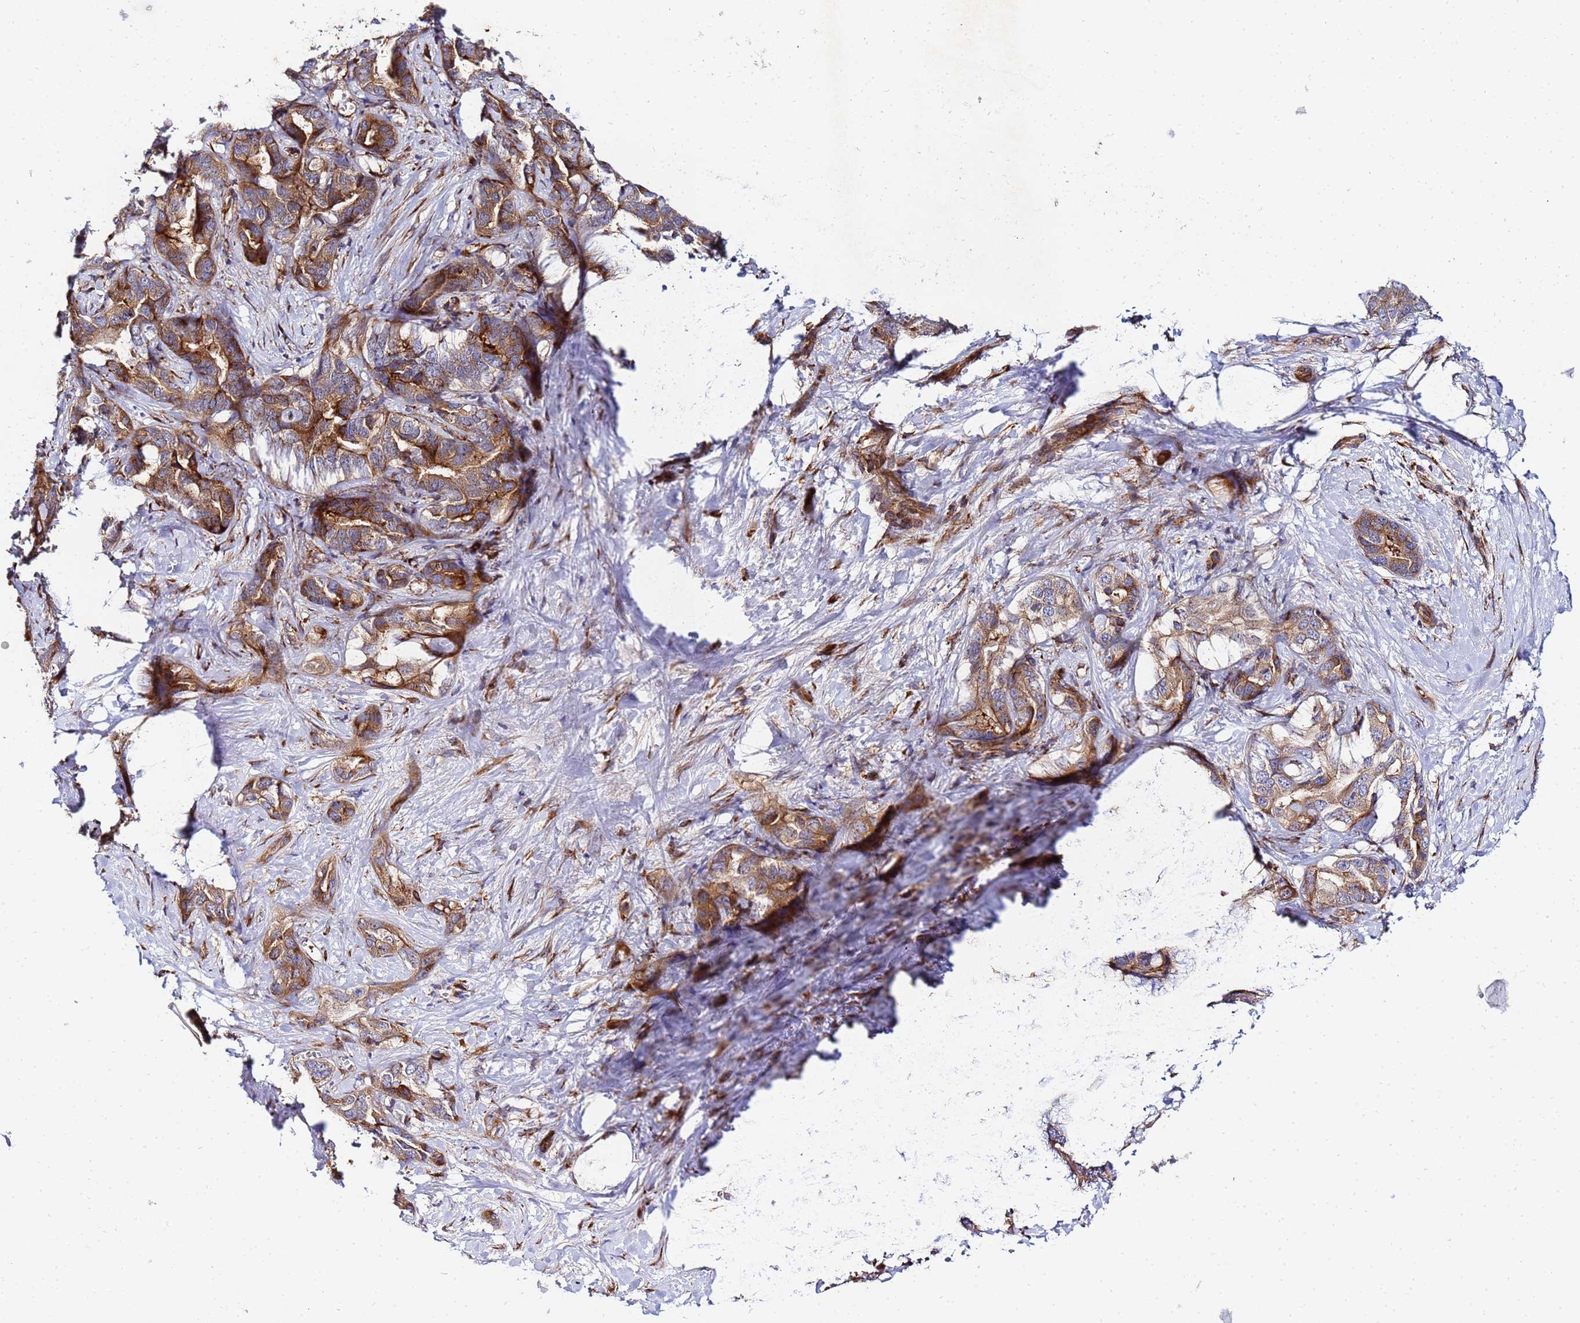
{"staining": {"intensity": "moderate", "quantity": "25%-75%", "location": "cytoplasmic/membranous"}, "tissue": "liver cancer", "cell_type": "Tumor cells", "image_type": "cancer", "snomed": [{"axis": "morphology", "description": "Cholangiocarcinoma"}, {"axis": "topography", "description": "Liver"}], "caption": "This histopathology image exhibits liver cancer (cholangiocarcinoma) stained with IHC to label a protein in brown. The cytoplasmic/membranous of tumor cells show moderate positivity for the protein. Nuclei are counter-stained blue.", "gene": "POM121", "patient": {"sex": "male", "age": 59}}